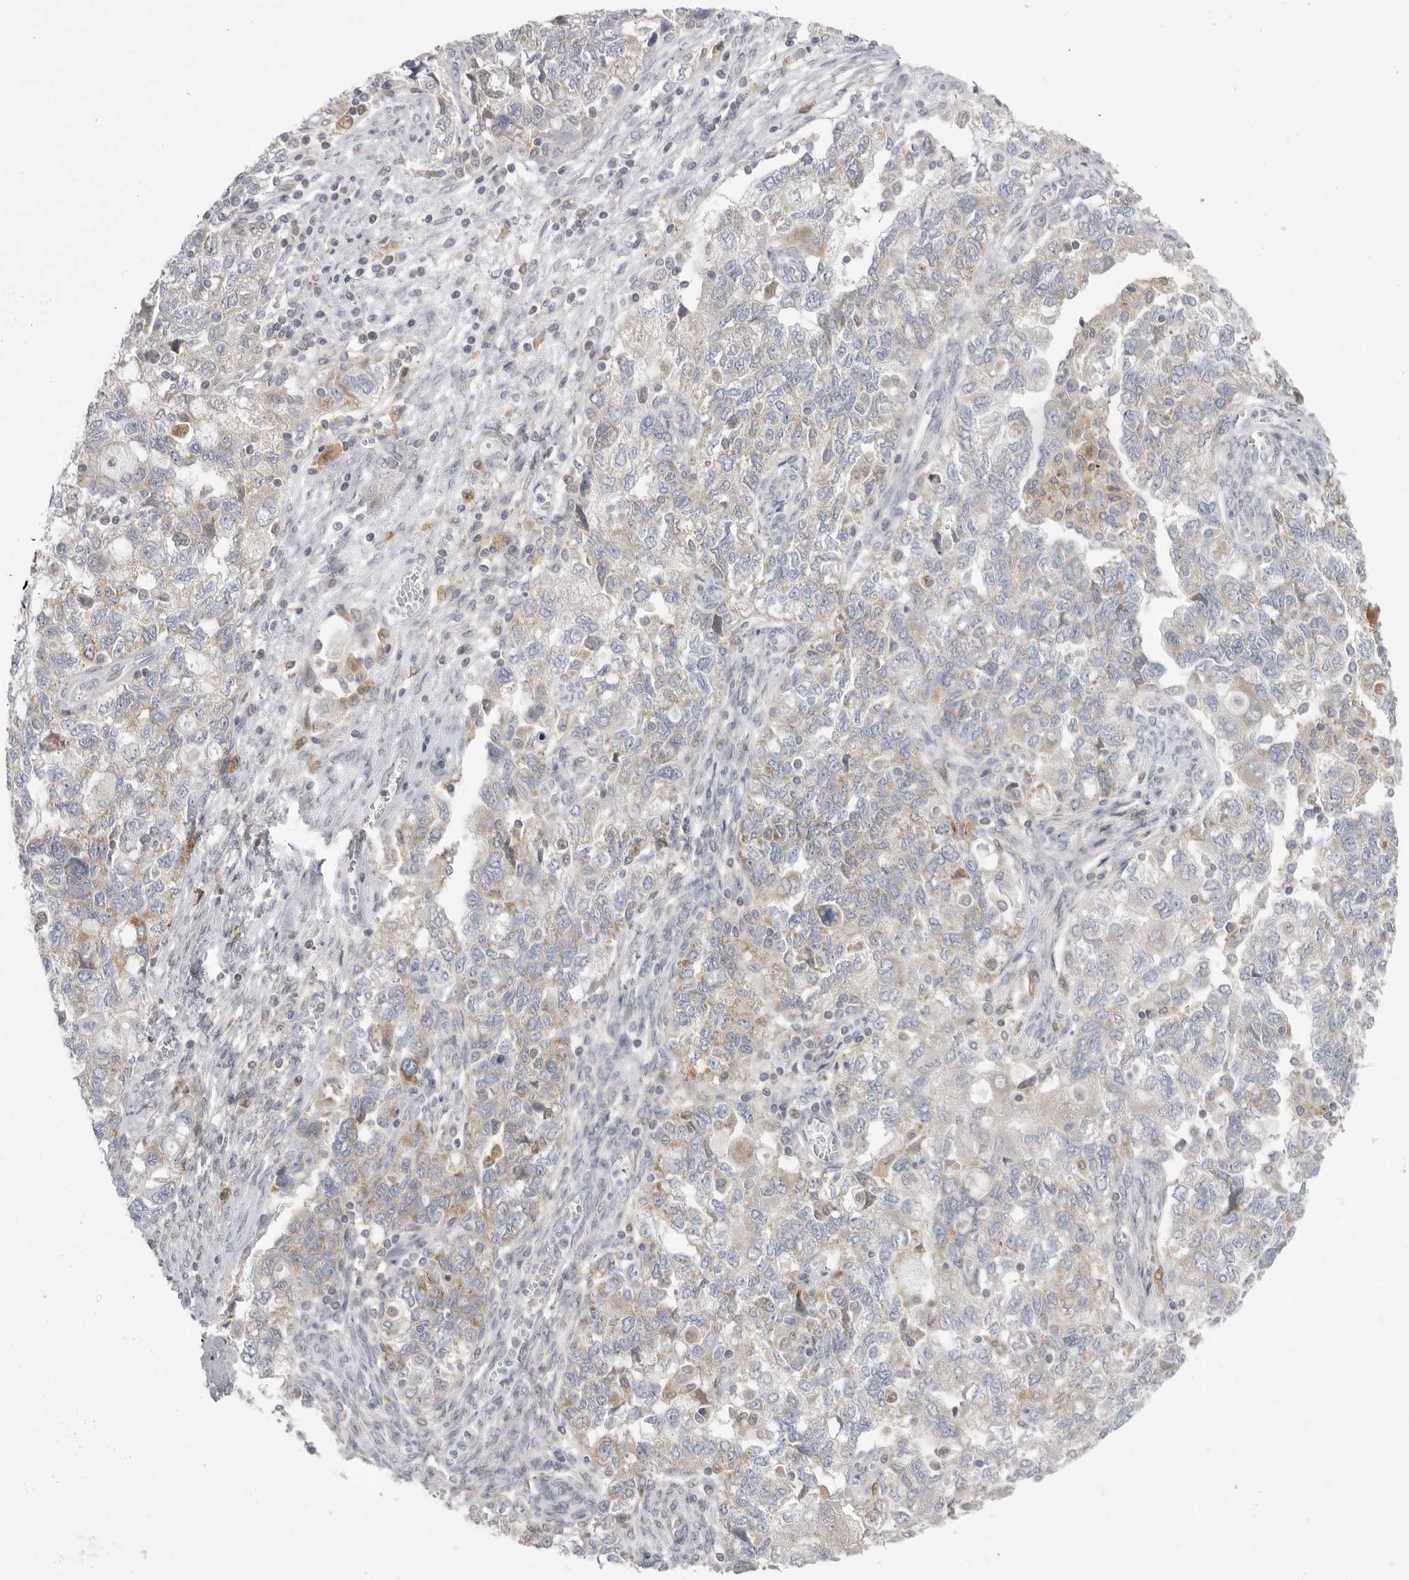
{"staining": {"intensity": "weak", "quantity": "<25%", "location": "cytoplasmic/membranous"}, "tissue": "ovarian cancer", "cell_type": "Tumor cells", "image_type": "cancer", "snomed": [{"axis": "morphology", "description": "Carcinoma, NOS"}, {"axis": "morphology", "description": "Cystadenocarcinoma, serous, NOS"}, {"axis": "topography", "description": "Ovary"}], "caption": "The photomicrograph exhibits no staining of tumor cells in ovarian cancer.", "gene": "KYAT3", "patient": {"sex": "female", "age": 69}}